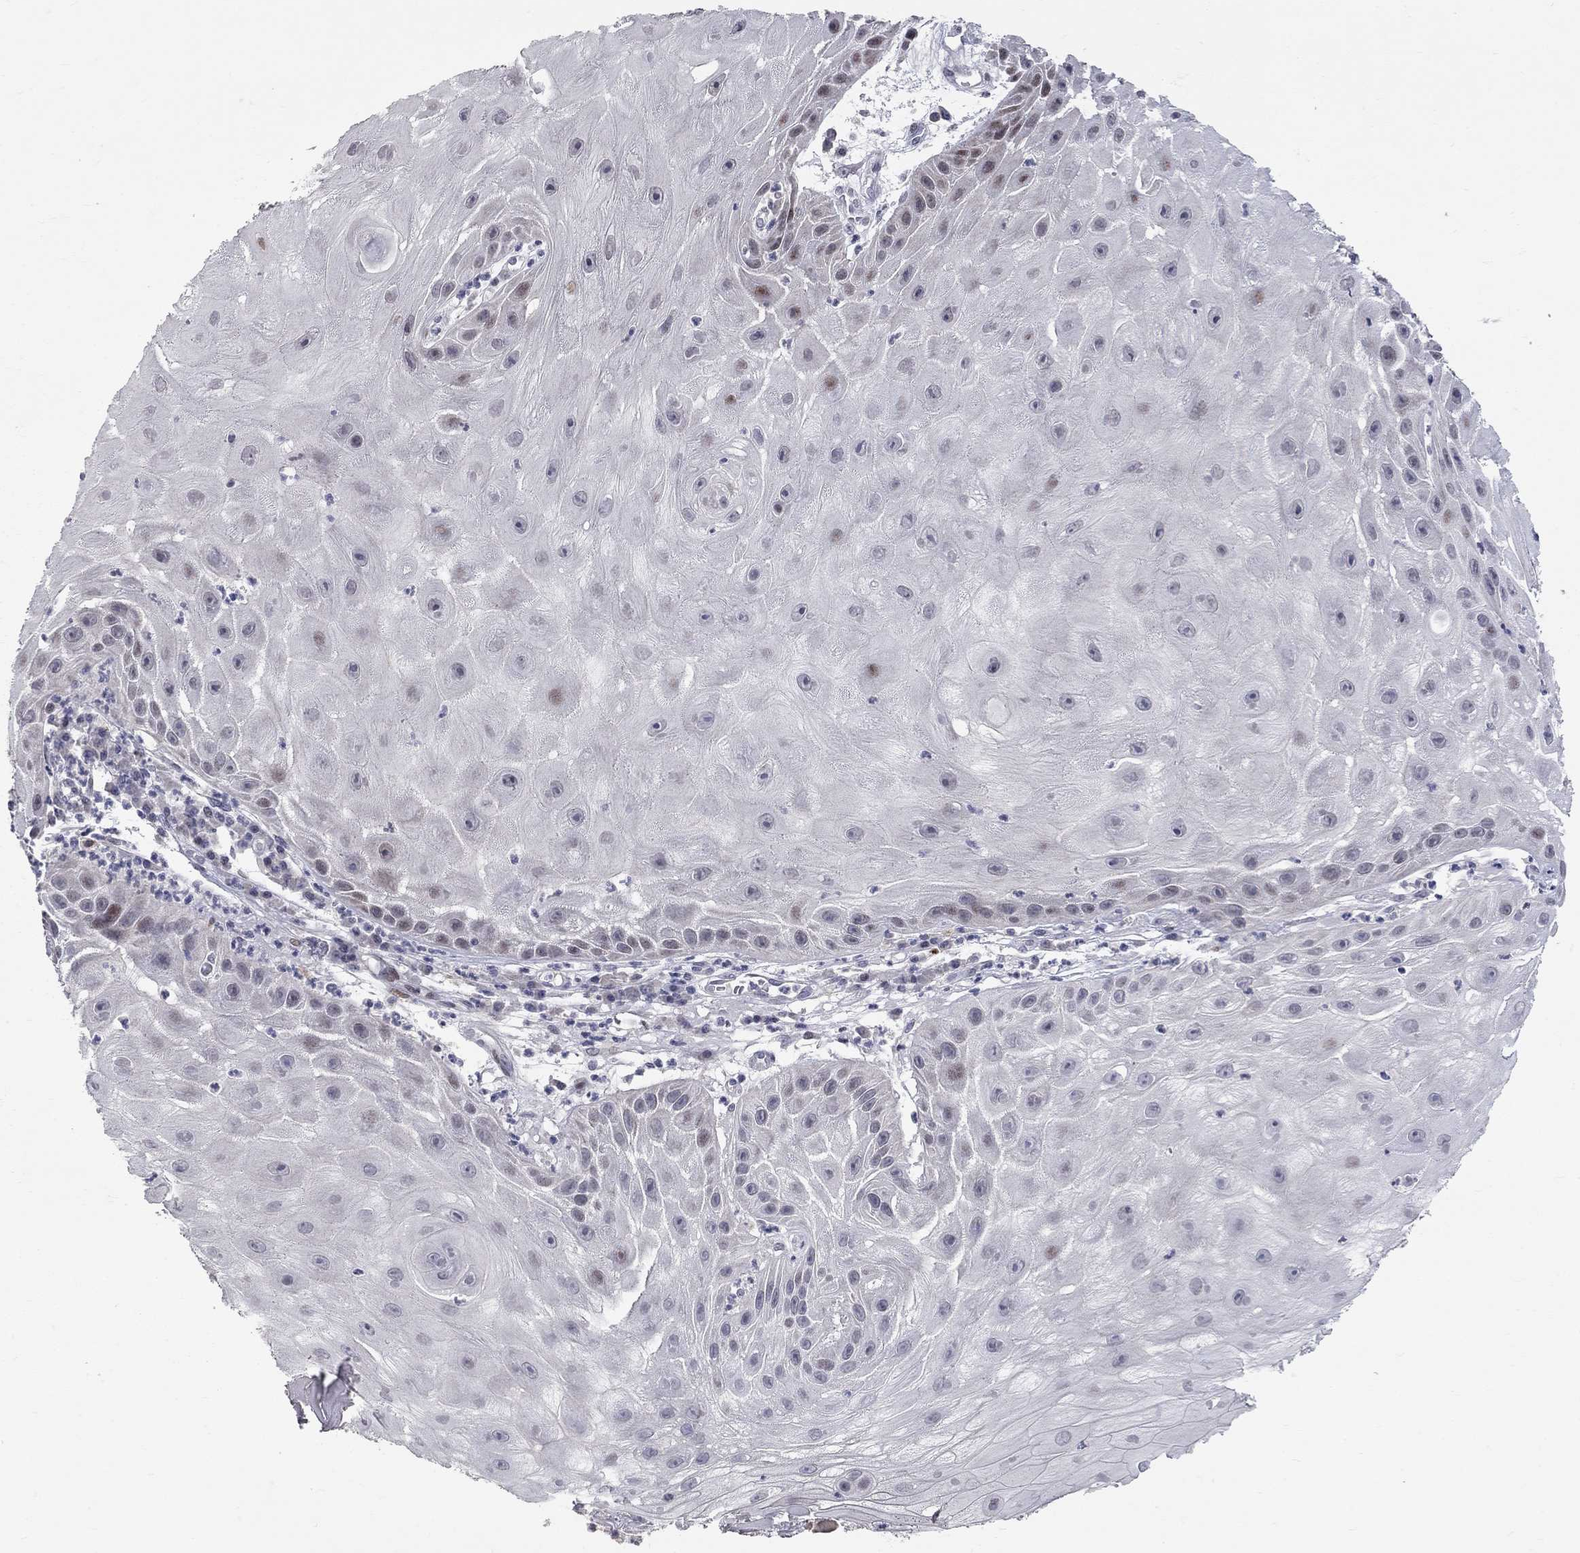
{"staining": {"intensity": "negative", "quantity": "none", "location": "none"}, "tissue": "skin cancer", "cell_type": "Tumor cells", "image_type": "cancer", "snomed": [{"axis": "morphology", "description": "Normal tissue, NOS"}, {"axis": "morphology", "description": "Squamous cell carcinoma, NOS"}, {"axis": "topography", "description": "Skin"}], "caption": "DAB (3,3'-diaminobenzidine) immunohistochemical staining of human squamous cell carcinoma (skin) displays no significant expression in tumor cells. The staining was performed using DAB to visualize the protein expression in brown, while the nuclei were stained in blue with hematoxylin (Magnification: 20x).", "gene": "HDAC3", "patient": {"sex": "male", "age": 79}}